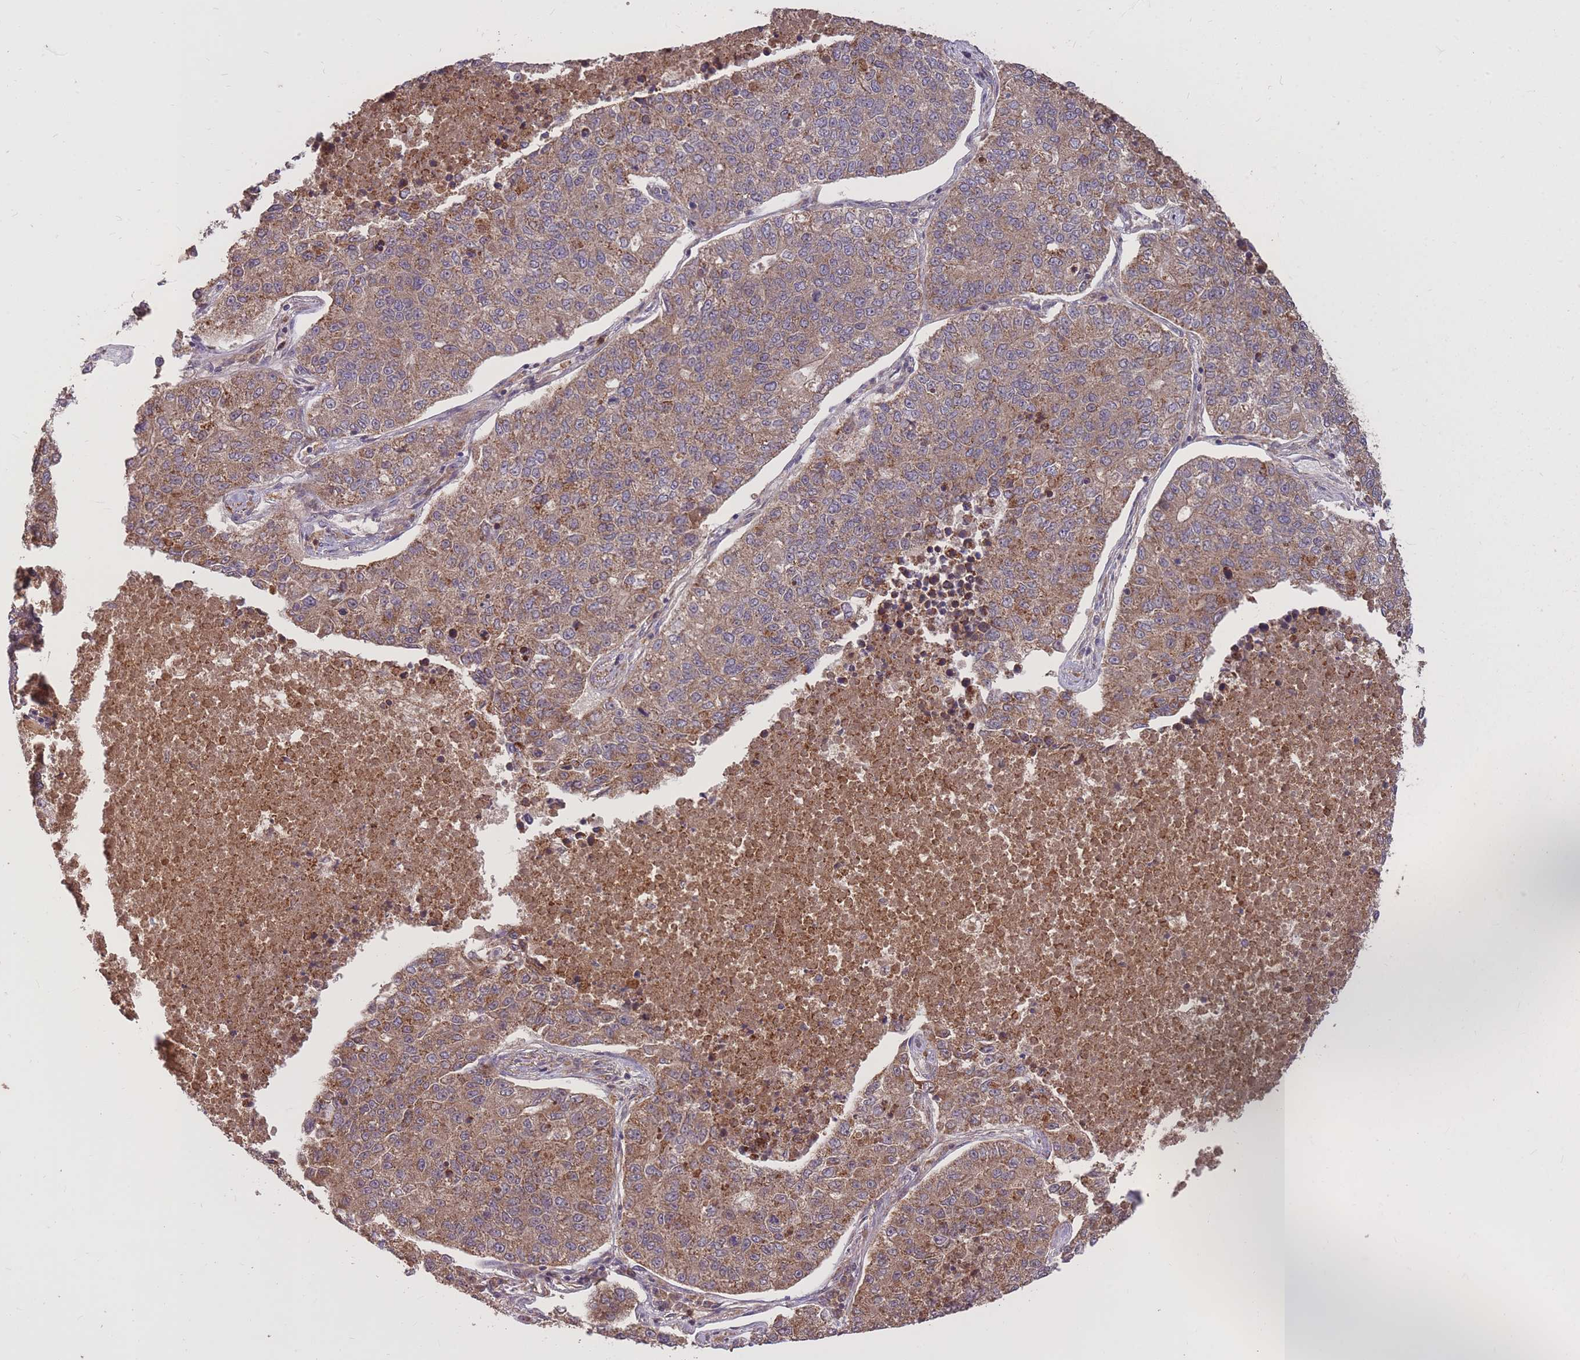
{"staining": {"intensity": "moderate", "quantity": ">75%", "location": "cytoplasmic/membranous"}, "tissue": "lung cancer", "cell_type": "Tumor cells", "image_type": "cancer", "snomed": [{"axis": "morphology", "description": "Adenocarcinoma, NOS"}, {"axis": "topography", "description": "Lung"}], "caption": "Moderate cytoplasmic/membranous expression is identified in approximately >75% of tumor cells in adenocarcinoma (lung). Immunohistochemistry (ihc) stains the protein in brown and the nuclei are stained blue.", "gene": "IGF2BP2", "patient": {"sex": "male", "age": 49}}